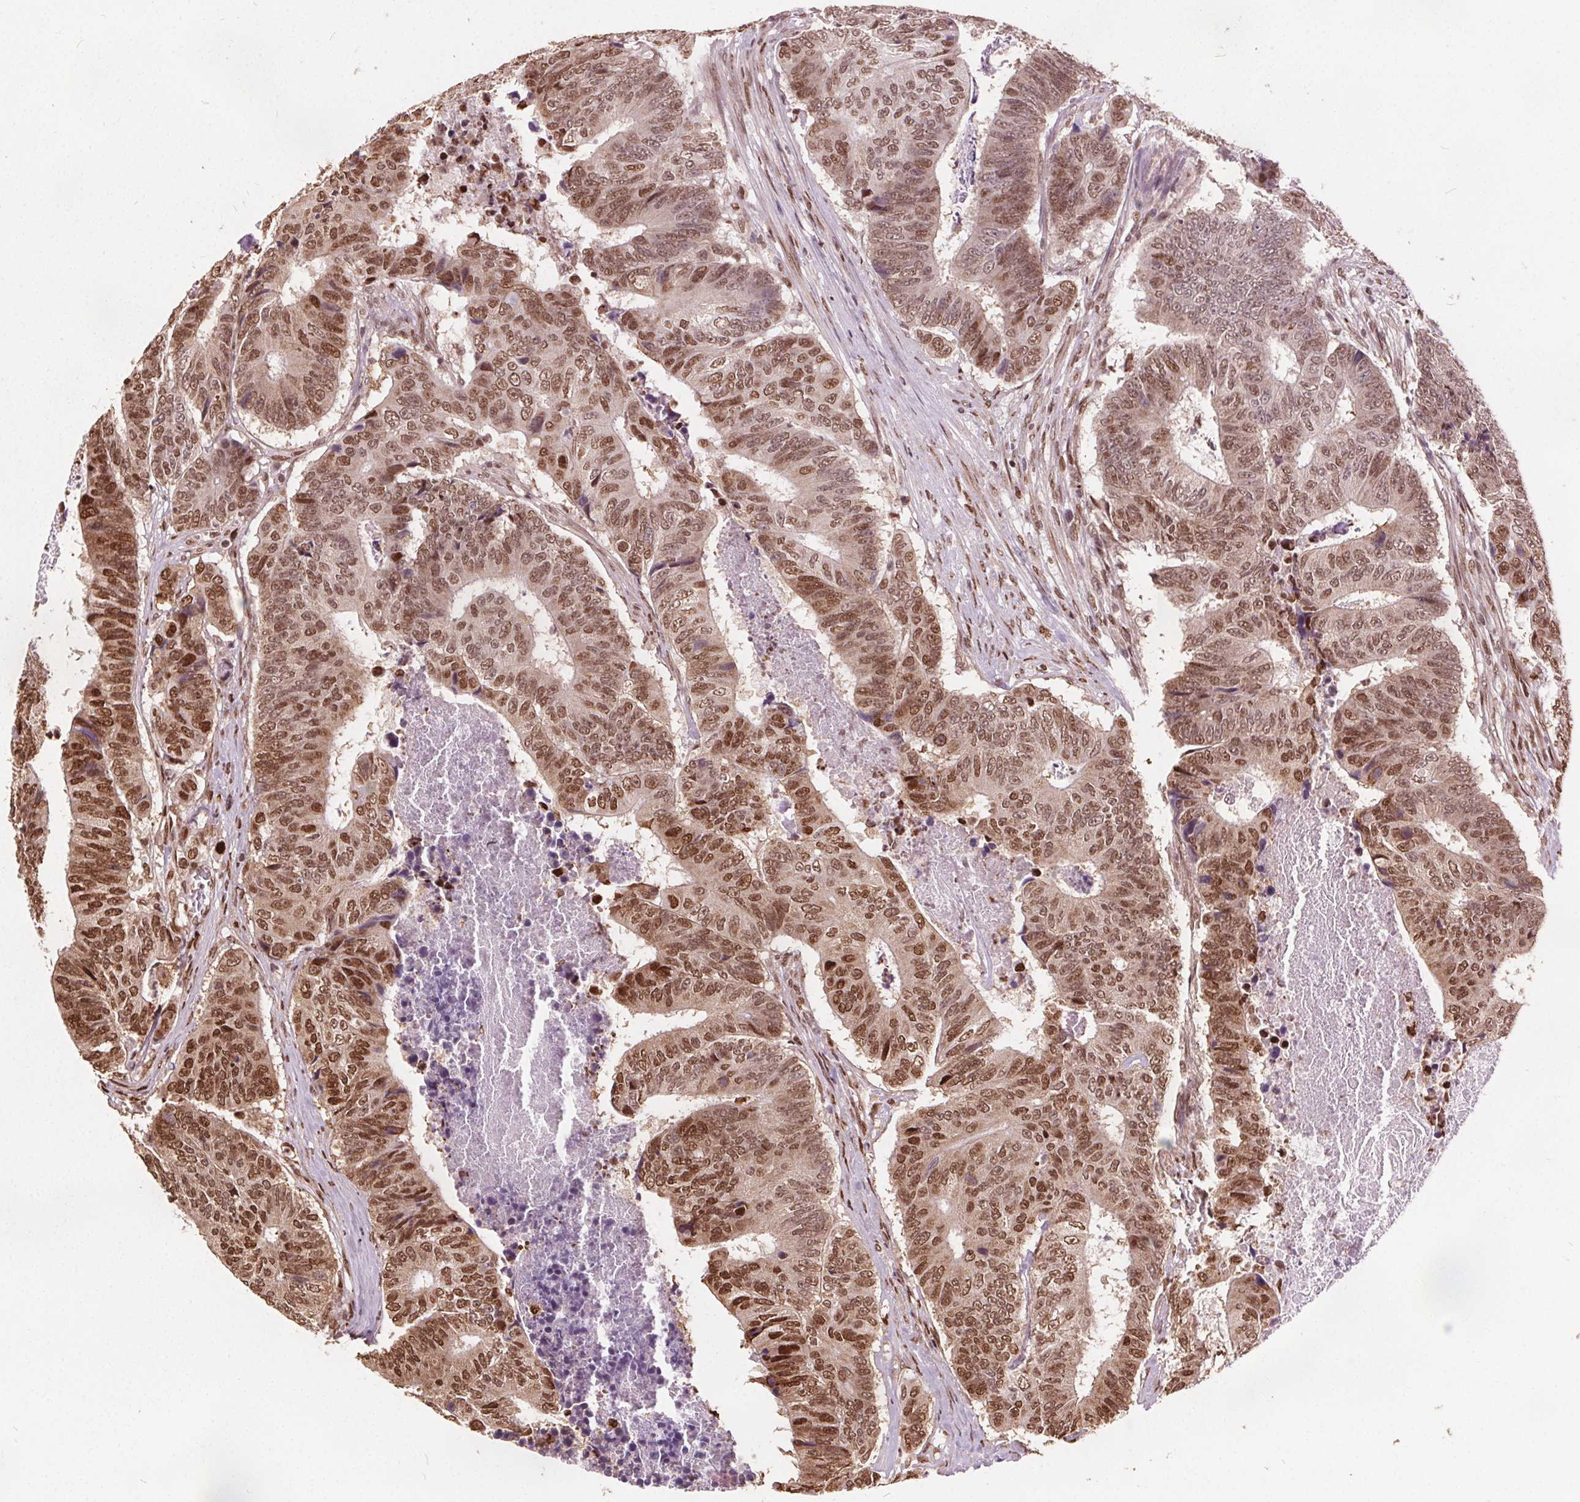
{"staining": {"intensity": "moderate", "quantity": ">75%", "location": "nuclear"}, "tissue": "colorectal cancer", "cell_type": "Tumor cells", "image_type": "cancer", "snomed": [{"axis": "morphology", "description": "Adenocarcinoma, NOS"}, {"axis": "topography", "description": "Colon"}], "caption": "This is a micrograph of IHC staining of adenocarcinoma (colorectal), which shows moderate staining in the nuclear of tumor cells.", "gene": "ISLR2", "patient": {"sex": "female", "age": 48}}